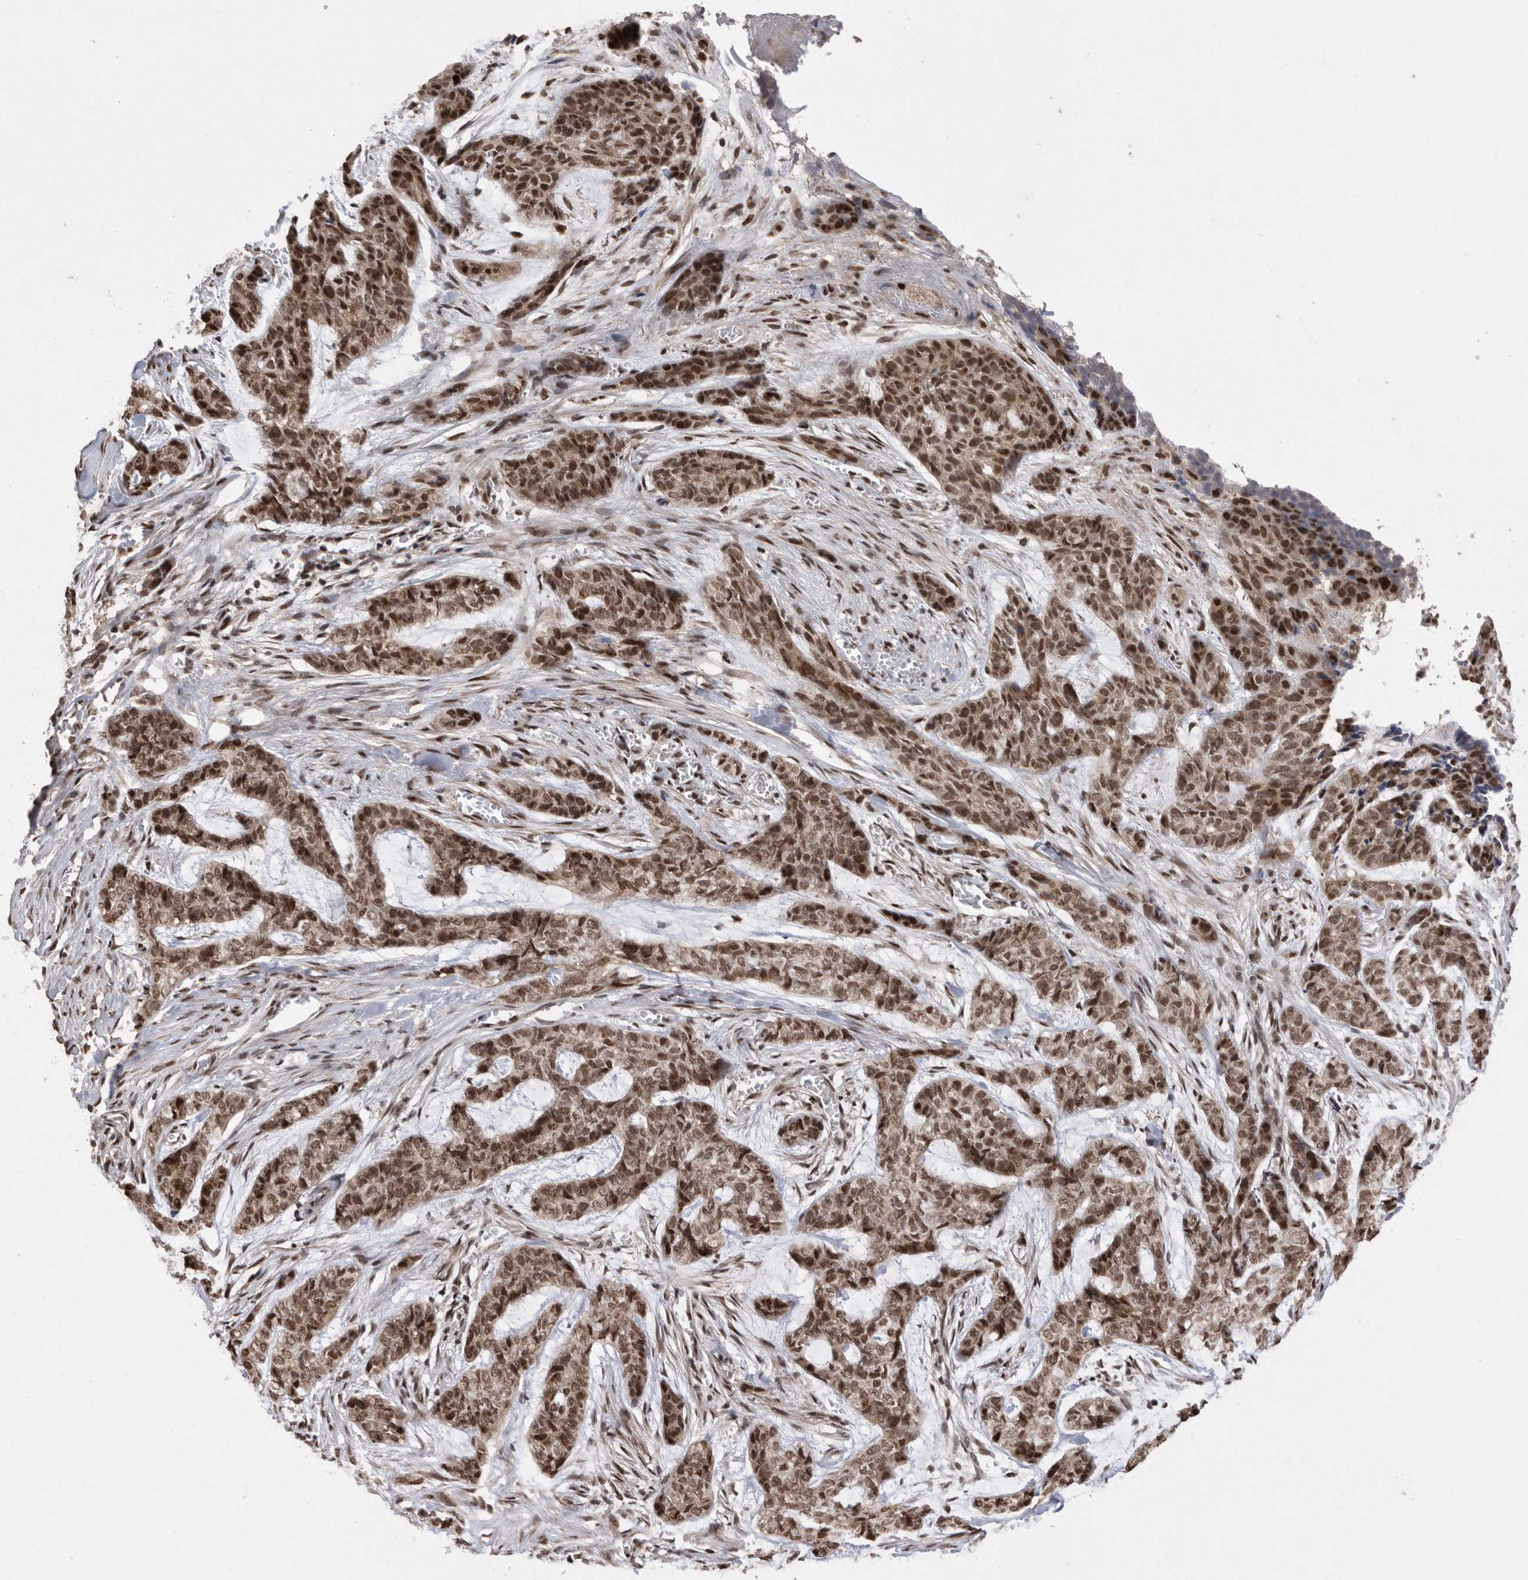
{"staining": {"intensity": "strong", "quantity": ">75%", "location": "nuclear"}, "tissue": "skin cancer", "cell_type": "Tumor cells", "image_type": "cancer", "snomed": [{"axis": "morphology", "description": "Basal cell carcinoma"}, {"axis": "topography", "description": "Skin"}], "caption": "The photomicrograph reveals staining of basal cell carcinoma (skin), revealing strong nuclear protein positivity (brown color) within tumor cells.", "gene": "TDRD3", "patient": {"sex": "female", "age": 64}}